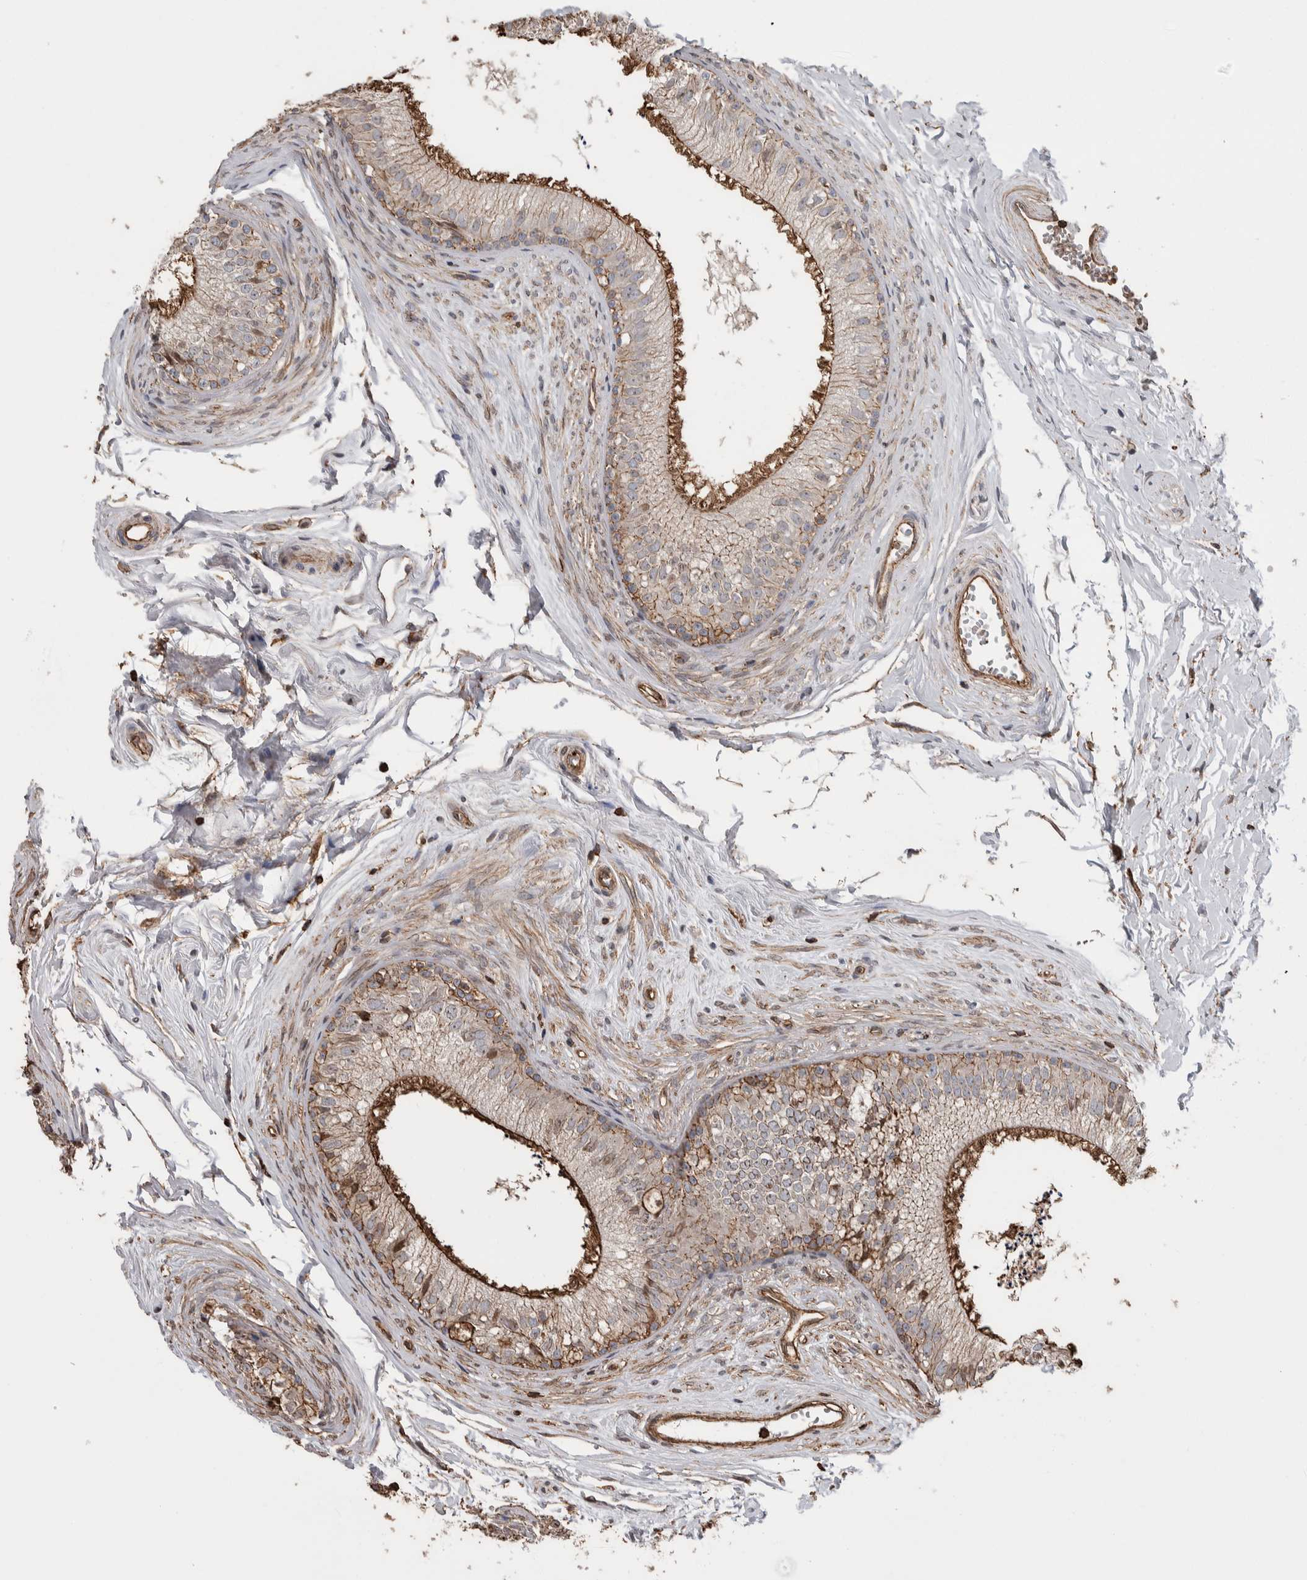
{"staining": {"intensity": "strong", "quantity": ">75%", "location": "cytoplasmic/membranous"}, "tissue": "epididymis", "cell_type": "Glandular cells", "image_type": "normal", "snomed": [{"axis": "morphology", "description": "Normal tissue, NOS"}, {"axis": "topography", "description": "Epididymis"}], "caption": "Immunohistochemistry image of benign epididymis: human epididymis stained using immunohistochemistry exhibits high levels of strong protein expression localized specifically in the cytoplasmic/membranous of glandular cells, appearing as a cytoplasmic/membranous brown color.", "gene": "ENPP2", "patient": {"sex": "male", "age": 56}}